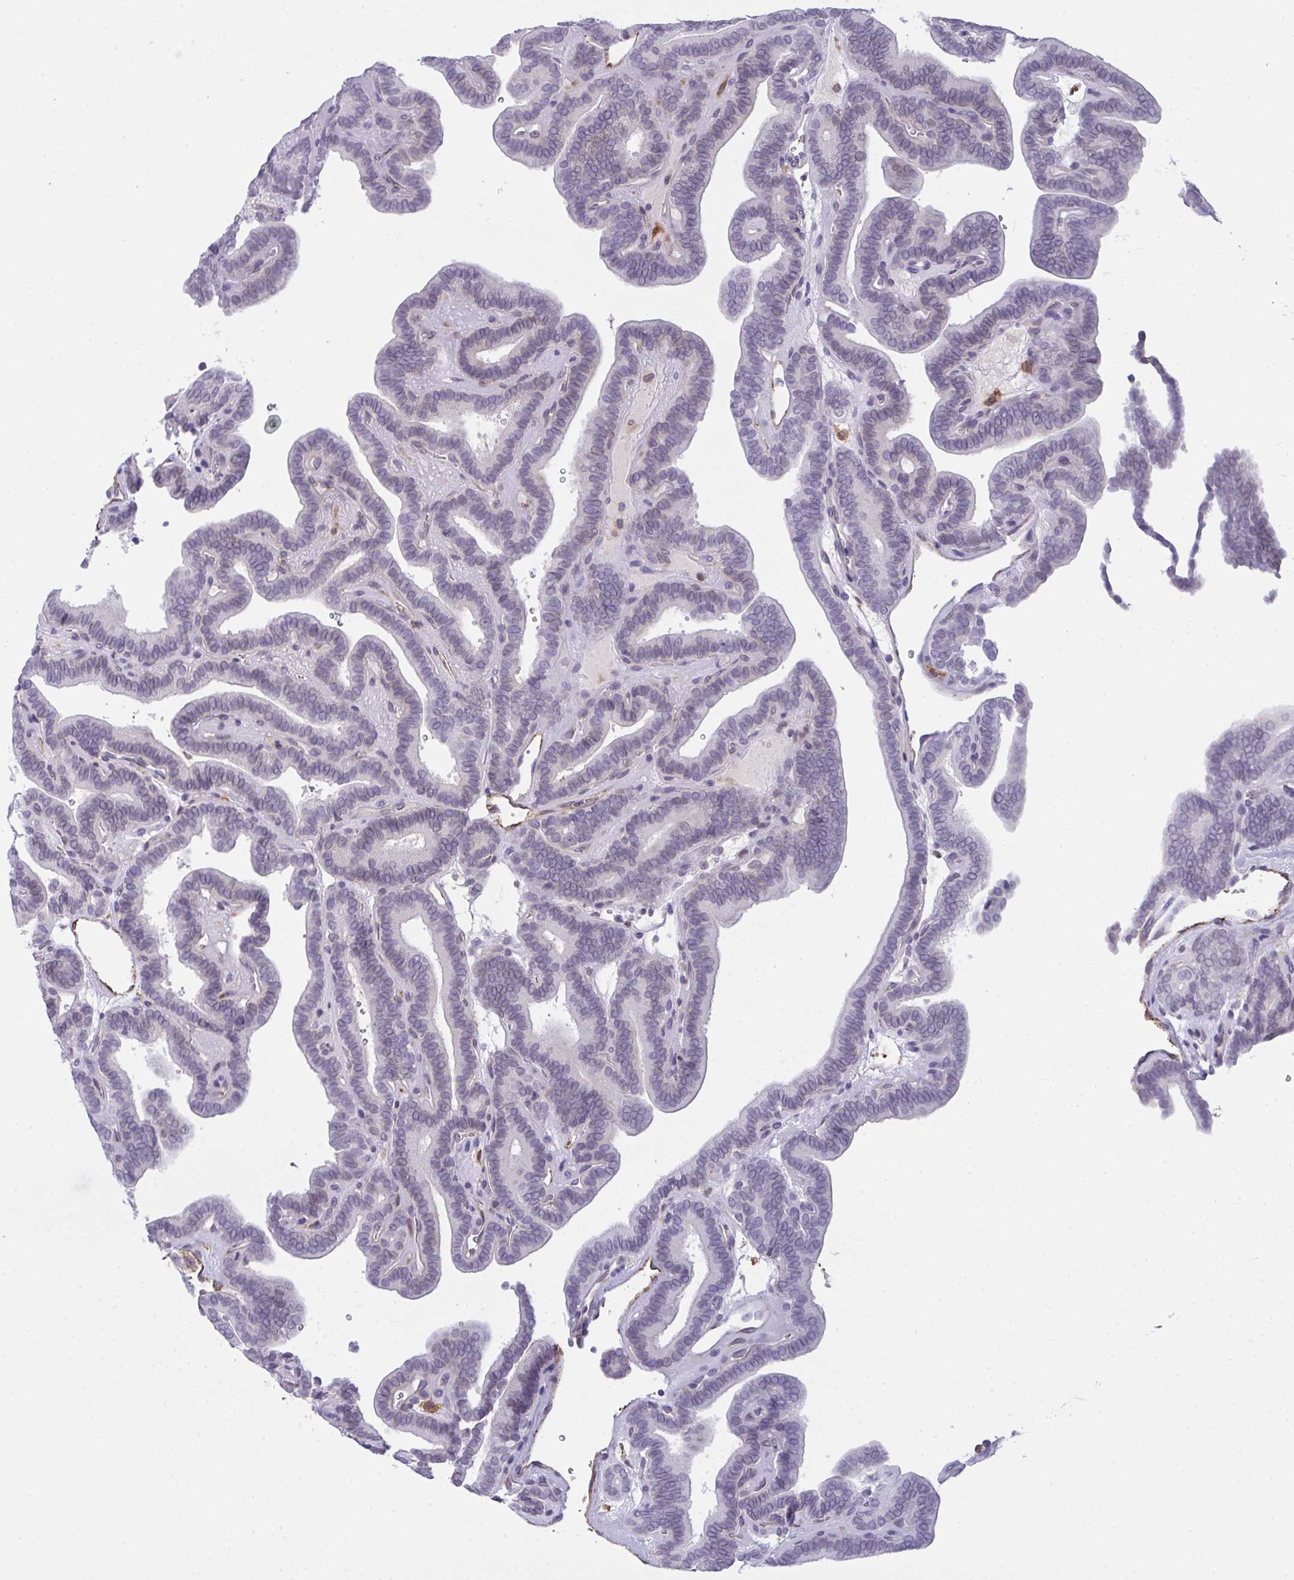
{"staining": {"intensity": "negative", "quantity": "none", "location": "none"}, "tissue": "thyroid cancer", "cell_type": "Tumor cells", "image_type": "cancer", "snomed": [{"axis": "morphology", "description": "Papillary adenocarcinoma, NOS"}, {"axis": "topography", "description": "Thyroid gland"}], "caption": "DAB immunohistochemical staining of papillary adenocarcinoma (thyroid) displays no significant expression in tumor cells. Brightfield microscopy of immunohistochemistry (IHC) stained with DAB (3,3'-diaminobenzidine) (brown) and hematoxylin (blue), captured at high magnification.", "gene": "SEMA6B", "patient": {"sex": "female", "age": 21}}